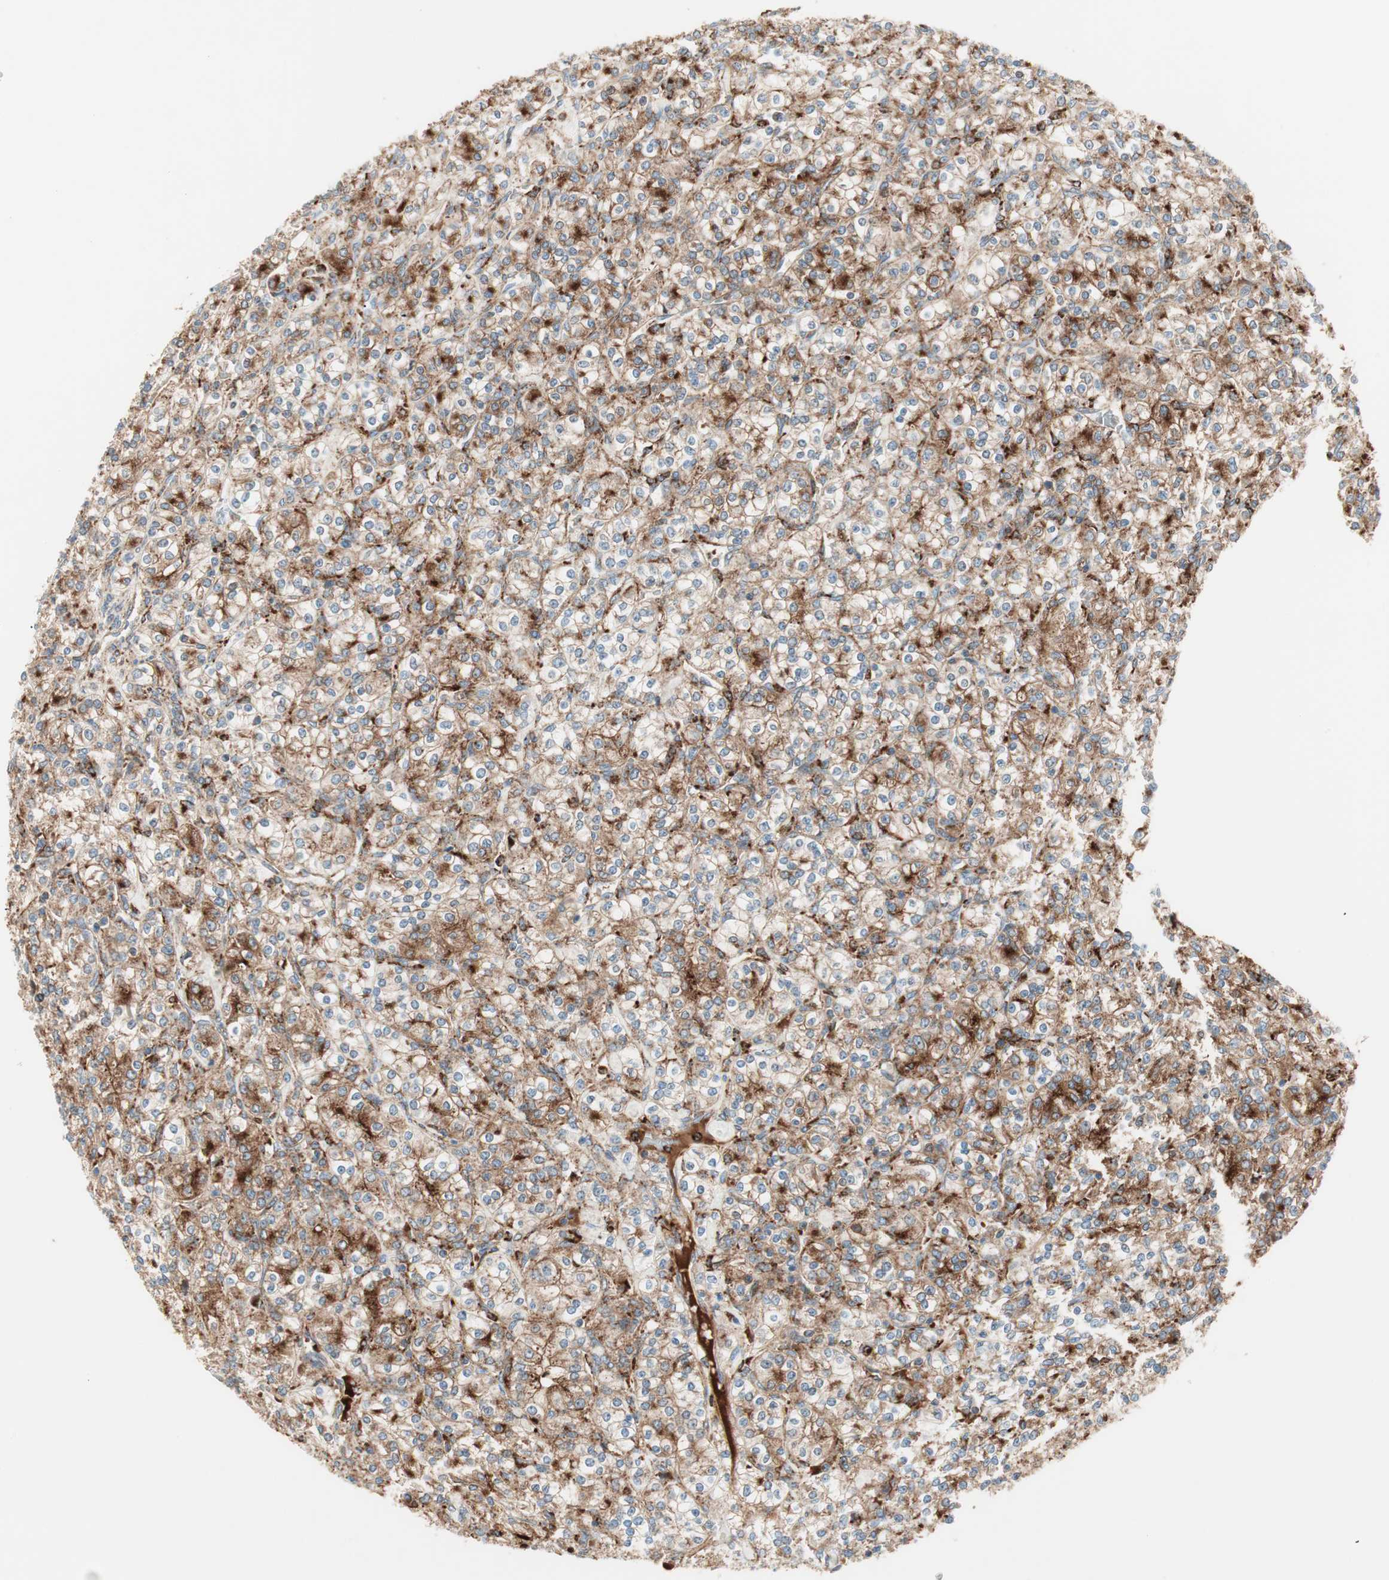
{"staining": {"intensity": "moderate", "quantity": ">75%", "location": "cytoplasmic/membranous"}, "tissue": "renal cancer", "cell_type": "Tumor cells", "image_type": "cancer", "snomed": [{"axis": "morphology", "description": "Adenocarcinoma, NOS"}, {"axis": "topography", "description": "Kidney"}], "caption": "A medium amount of moderate cytoplasmic/membranous positivity is present in approximately >75% of tumor cells in renal cancer (adenocarcinoma) tissue.", "gene": "ATP6V1G1", "patient": {"sex": "male", "age": 77}}